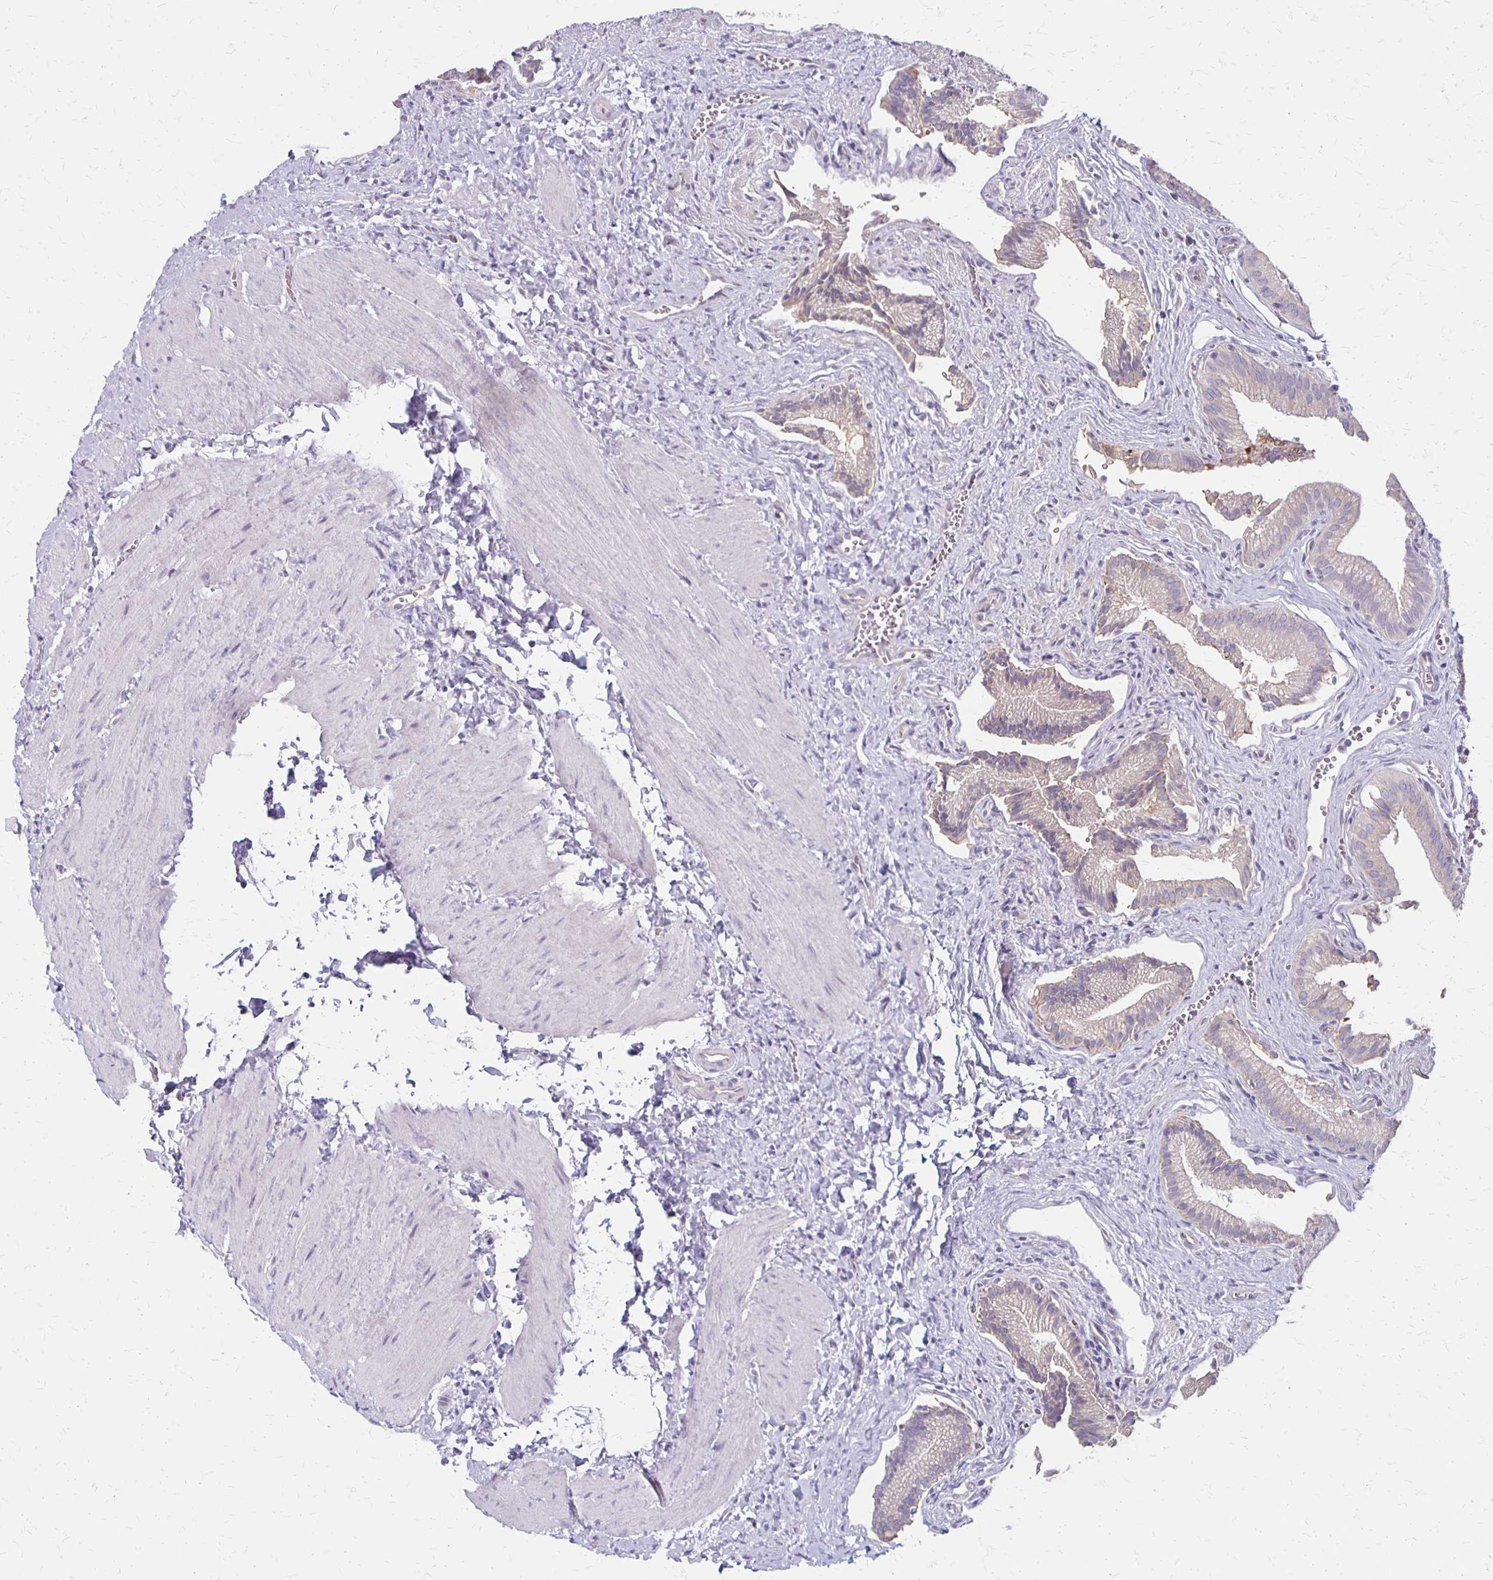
{"staining": {"intensity": "weak", "quantity": "<25%", "location": "cytoplasmic/membranous"}, "tissue": "gallbladder", "cell_type": "Glandular cells", "image_type": "normal", "snomed": [{"axis": "morphology", "description": "Normal tissue, NOS"}, {"axis": "topography", "description": "Gallbladder"}], "caption": "Immunohistochemical staining of unremarkable human gallbladder displays no significant staining in glandular cells.", "gene": "HOMER1", "patient": {"sex": "male", "age": 17}}